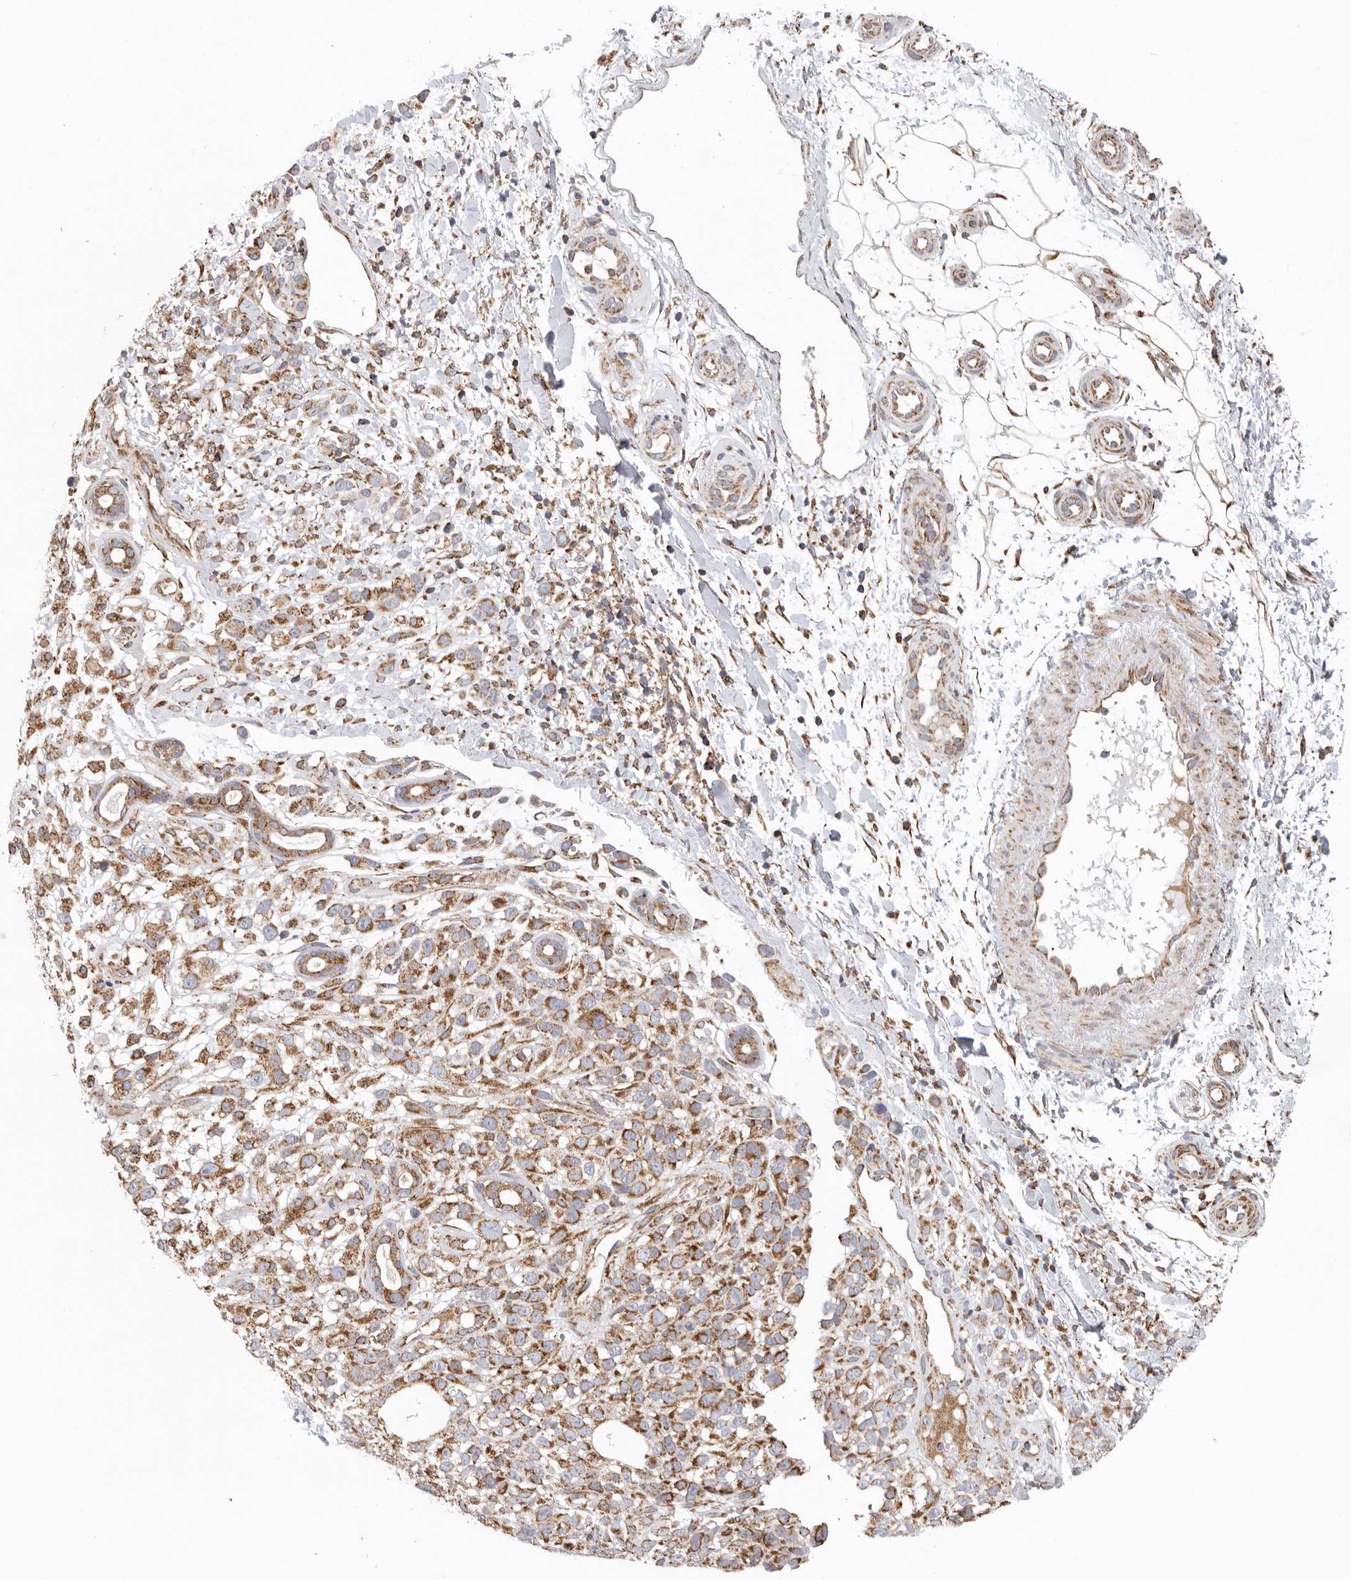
{"staining": {"intensity": "moderate", "quantity": ">75%", "location": "cytoplasmic/membranous"}, "tissue": "melanoma", "cell_type": "Tumor cells", "image_type": "cancer", "snomed": [{"axis": "morphology", "description": "Malignant melanoma, Metastatic site"}, {"axis": "topography", "description": "Skin"}], "caption": "The immunohistochemical stain shows moderate cytoplasmic/membranous staining in tumor cells of malignant melanoma (metastatic site) tissue. The protein is shown in brown color, while the nuclei are stained blue.", "gene": "FKBP8", "patient": {"sex": "female", "age": 72}}